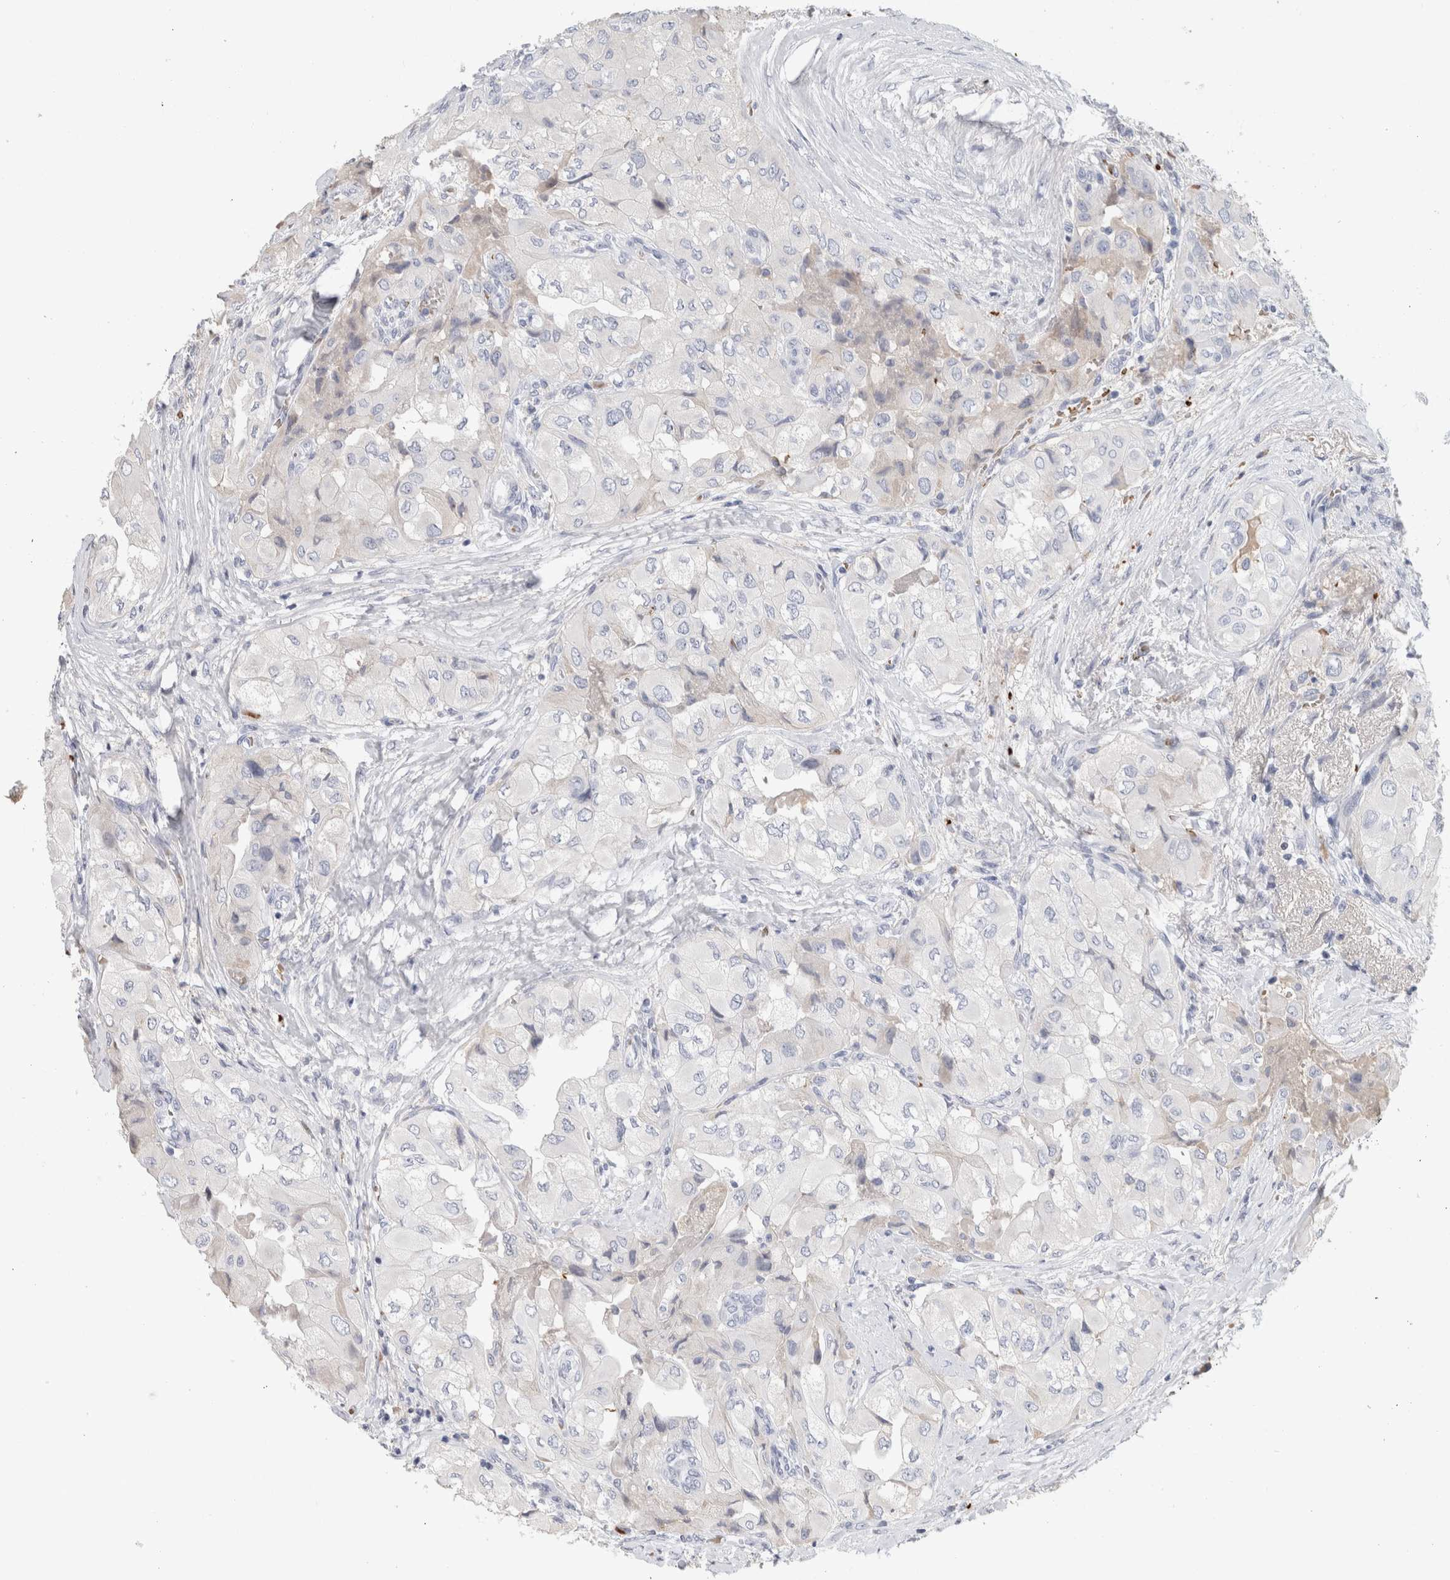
{"staining": {"intensity": "negative", "quantity": "none", "location": "none"}, "tissue": "thyroid cancer", "cell_type": "Tumor cells", "image_type": "cancer", "snomed": [{"axis": "morphology", "description": "Papillary adenocarcinoma, NOS"}, {"axis": "topography", "description": "Thyroid gland"}], "caption": "Immunohistochemical staining of papillary adenocarcinoma (thyroid) displays no significant staining in tumor cells.", "gene": "CA1", "patient": {"sex": "female", "age": 59}}